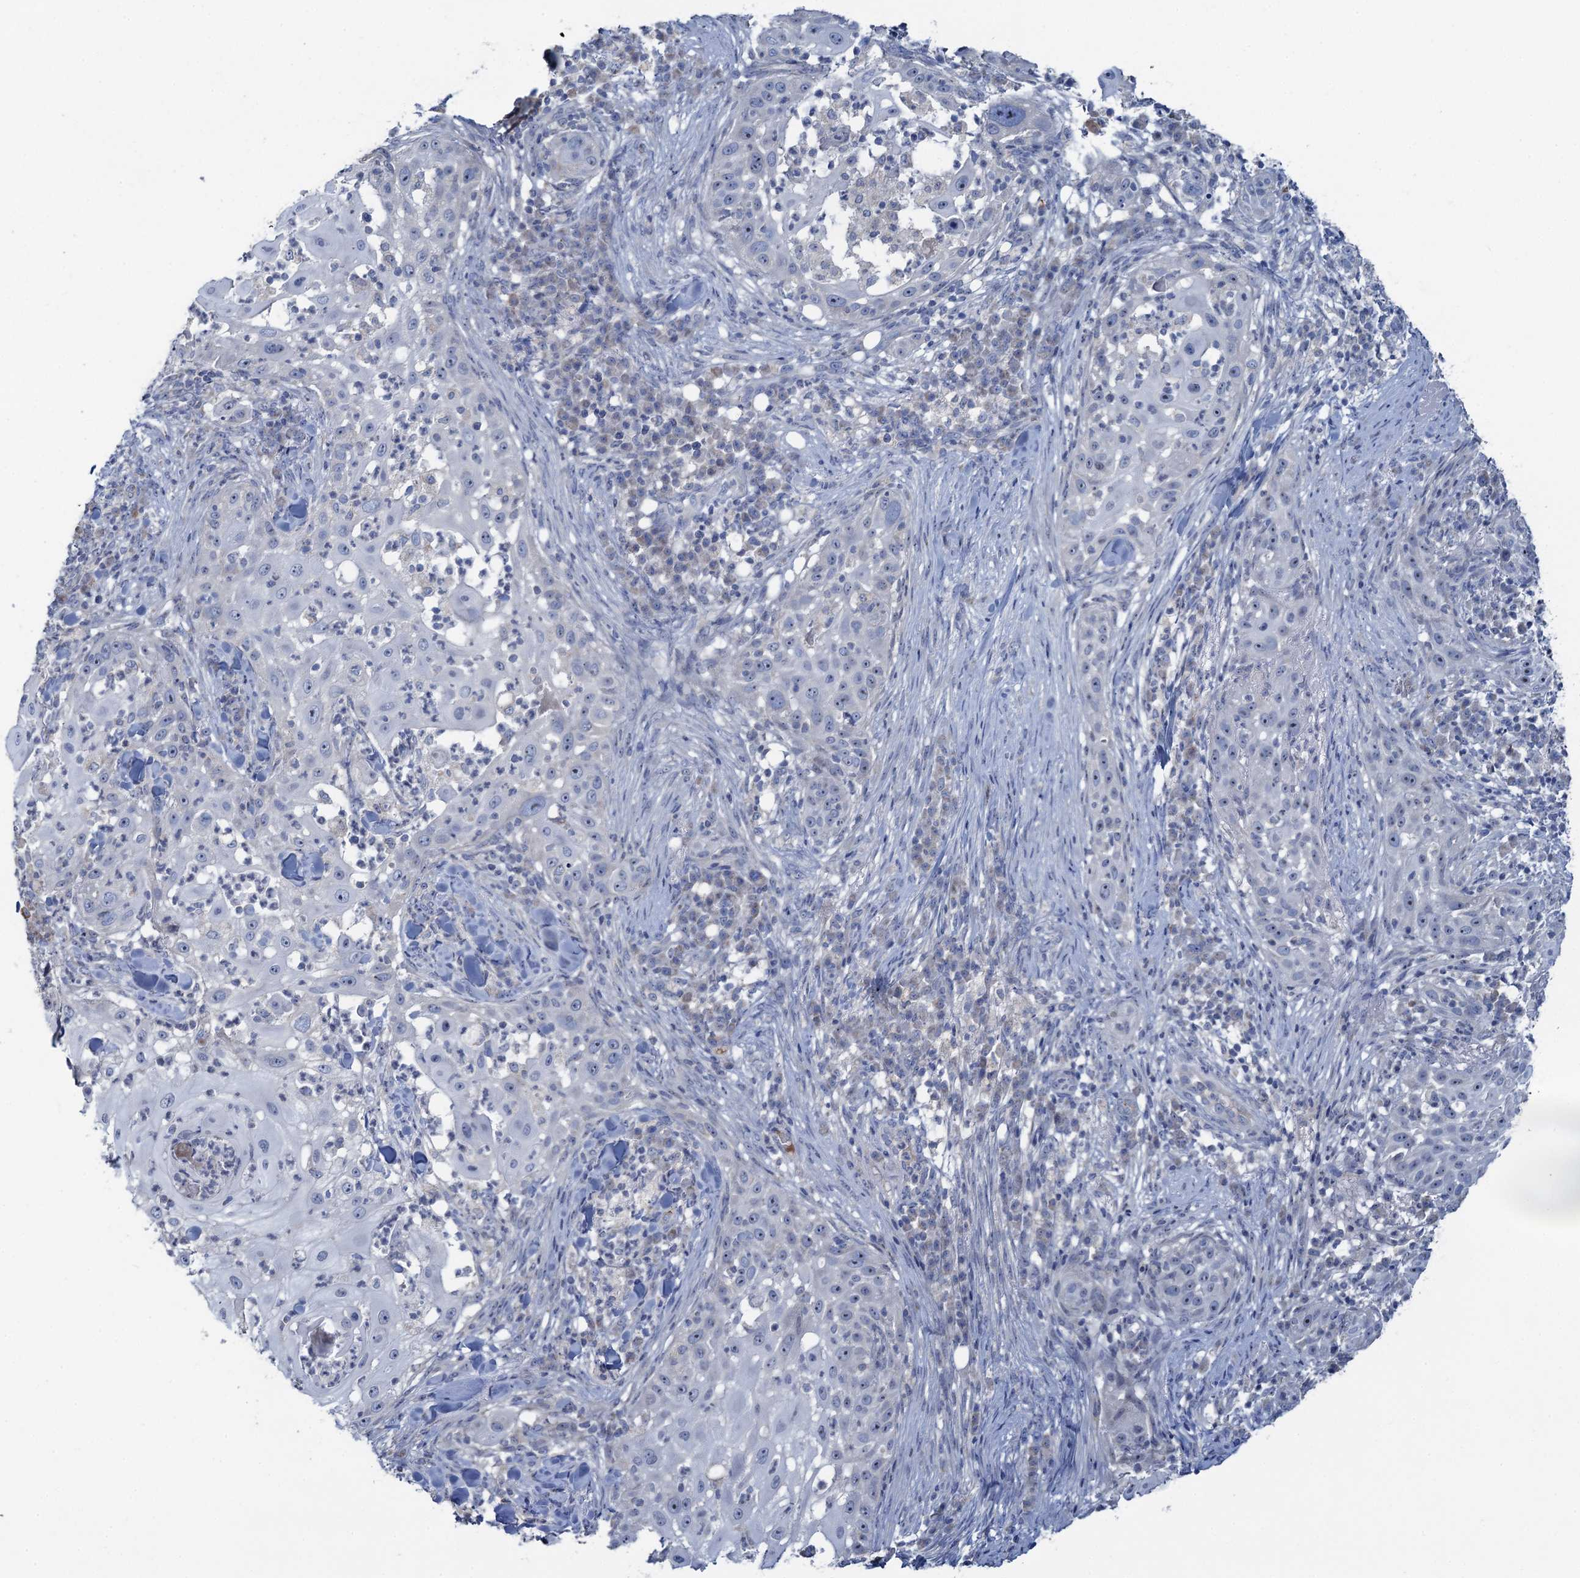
{"staining": {"intensity": "negative", "quantity": "none", "location": "none"}, "tissue": "skin cancer", "cell_type": "Tumor cells", "image_type": "cancer", "snomed": [{"axis": "morphology", "description": "Squamous cell carcinoma, NOS"}, {"axis": "topography", "description": "Skin"}], "caption": "This is an immunohistochemistry photomicrograph of human skin cancer (squamous cell carcinoma). There is no staining in tumor cells.", "gene": "PLLP", "patient": {"sex": "female", "age": 44}}